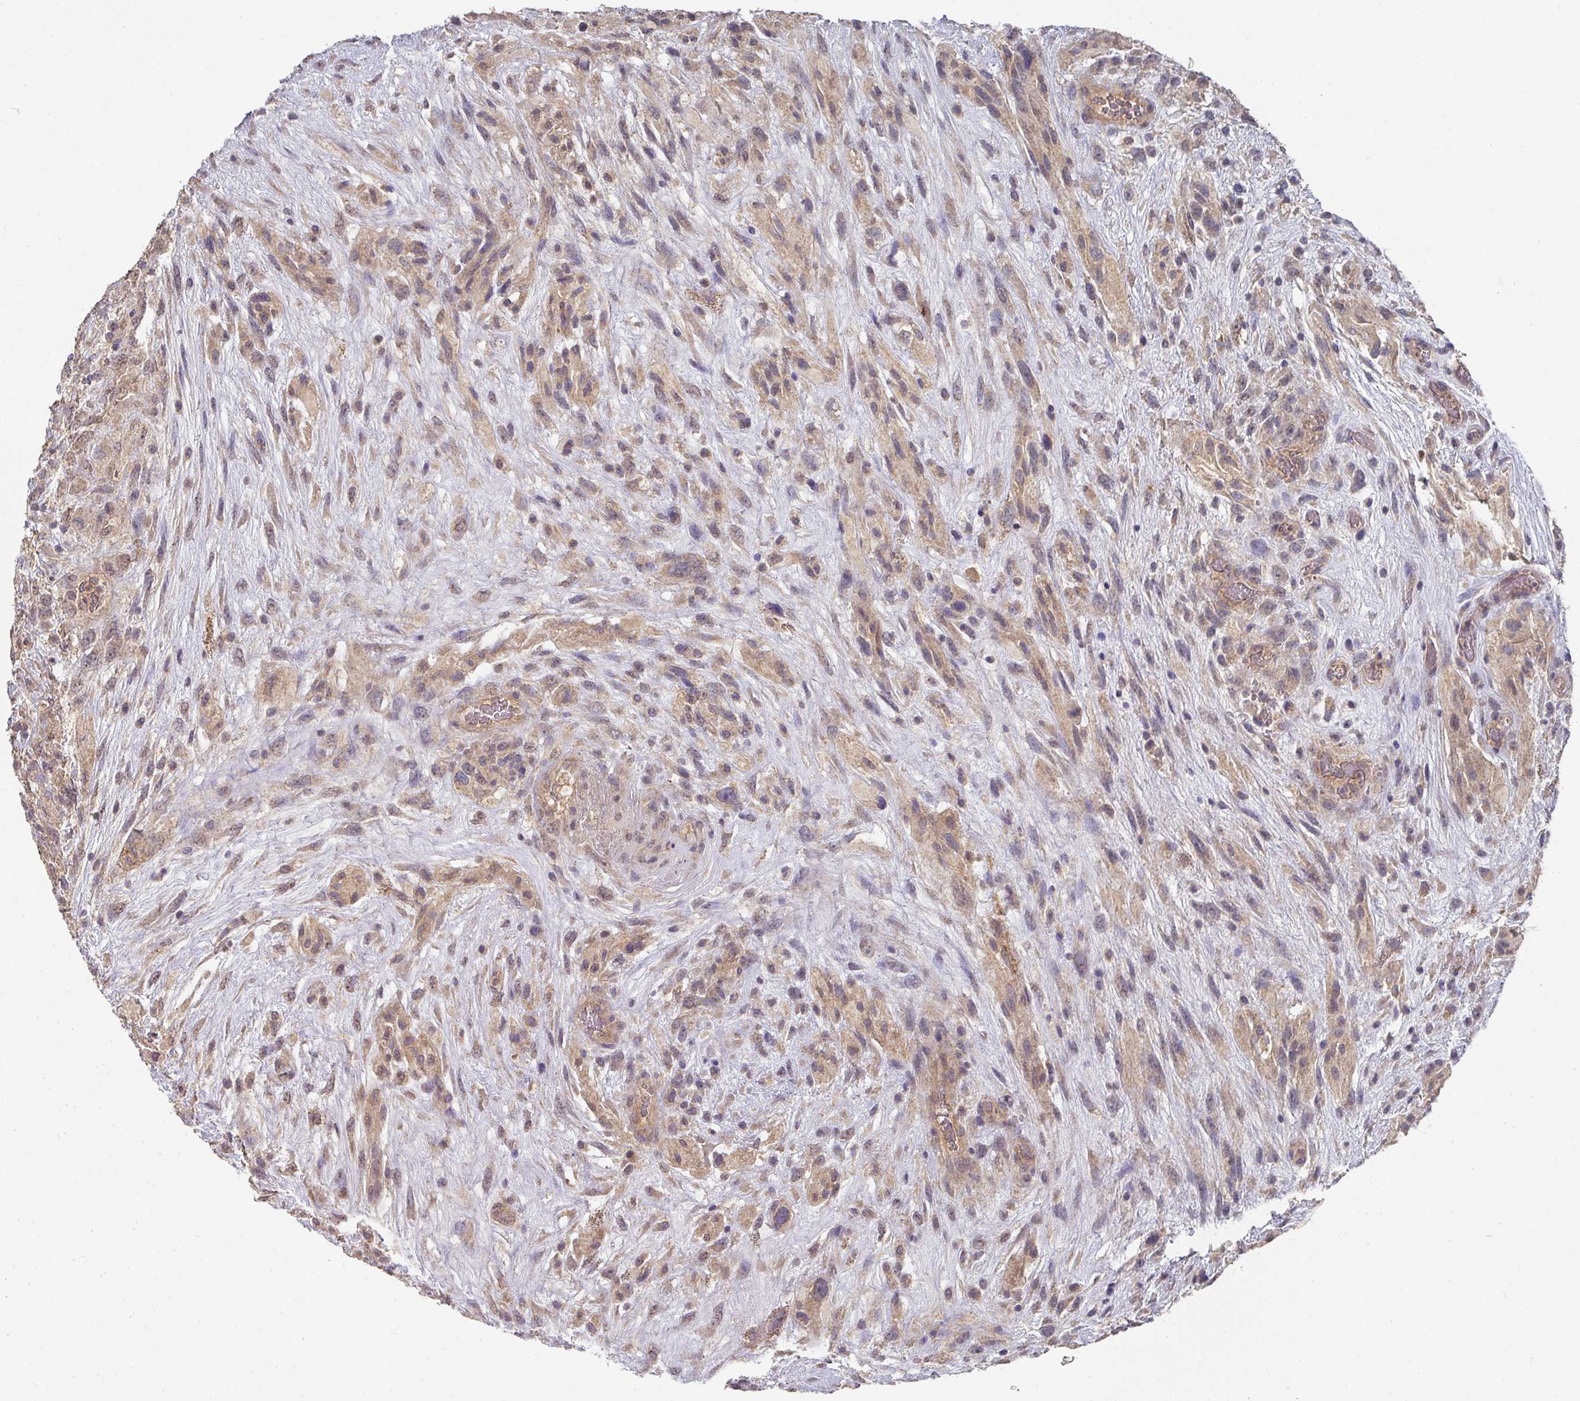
{"staining": {"intensity": "weak", "quantity": ">75%", "location": "cytoplasmic/membranous"}, "tissue": "glioma", "cell_type": "Tumor cells", "image_type": "cancer", "snomed": [{"axis": "morphology", "description": "Glioma, malignant, High grade"}, {"axis": "topography", "description": "Brain"}], "caption": "Weak cytoplasmic/membranous positivity for a protein is appreciated in approximately >75% of tumor cells of glioma using IHC.", "gene": "EXTL3", "patient": {"sex": "male", "age": 61}}